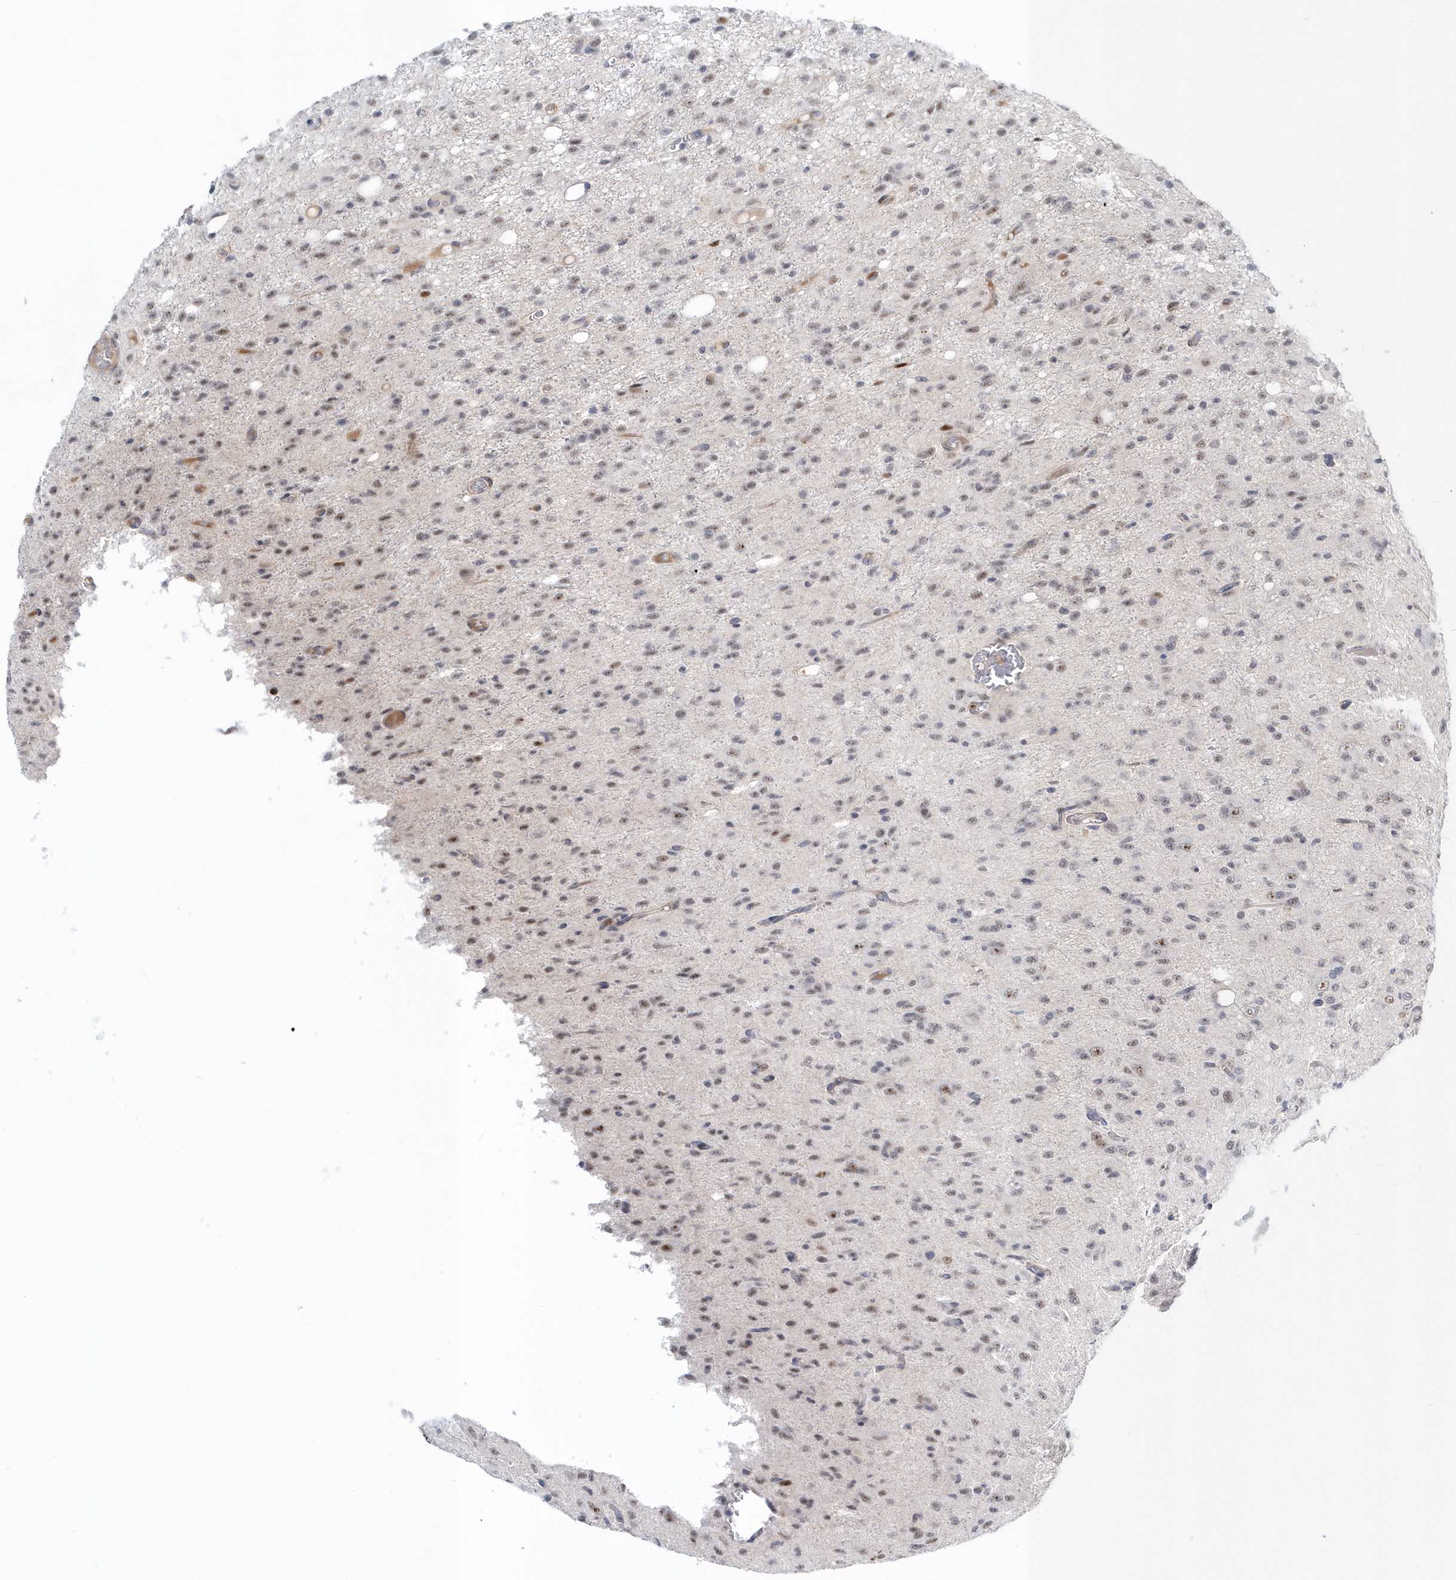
{"staining": {"intensity": "weak", "quantity": "<25%", "location": "nuclear"}, "tissue": "glioma", "cell_type": "Tumor cells", "image_type": "cancer", "snomed": [{"axis": "morphology", "description": "Glioma, malignant, High grade"}, {"axis": "topography", "description": "Brain"}], "caption": "Immunohistochemistry of human glioma reveals no staining in tumor cells.", "gene": "ASCL4", "patient": {"sex": "female", "age": 59}}